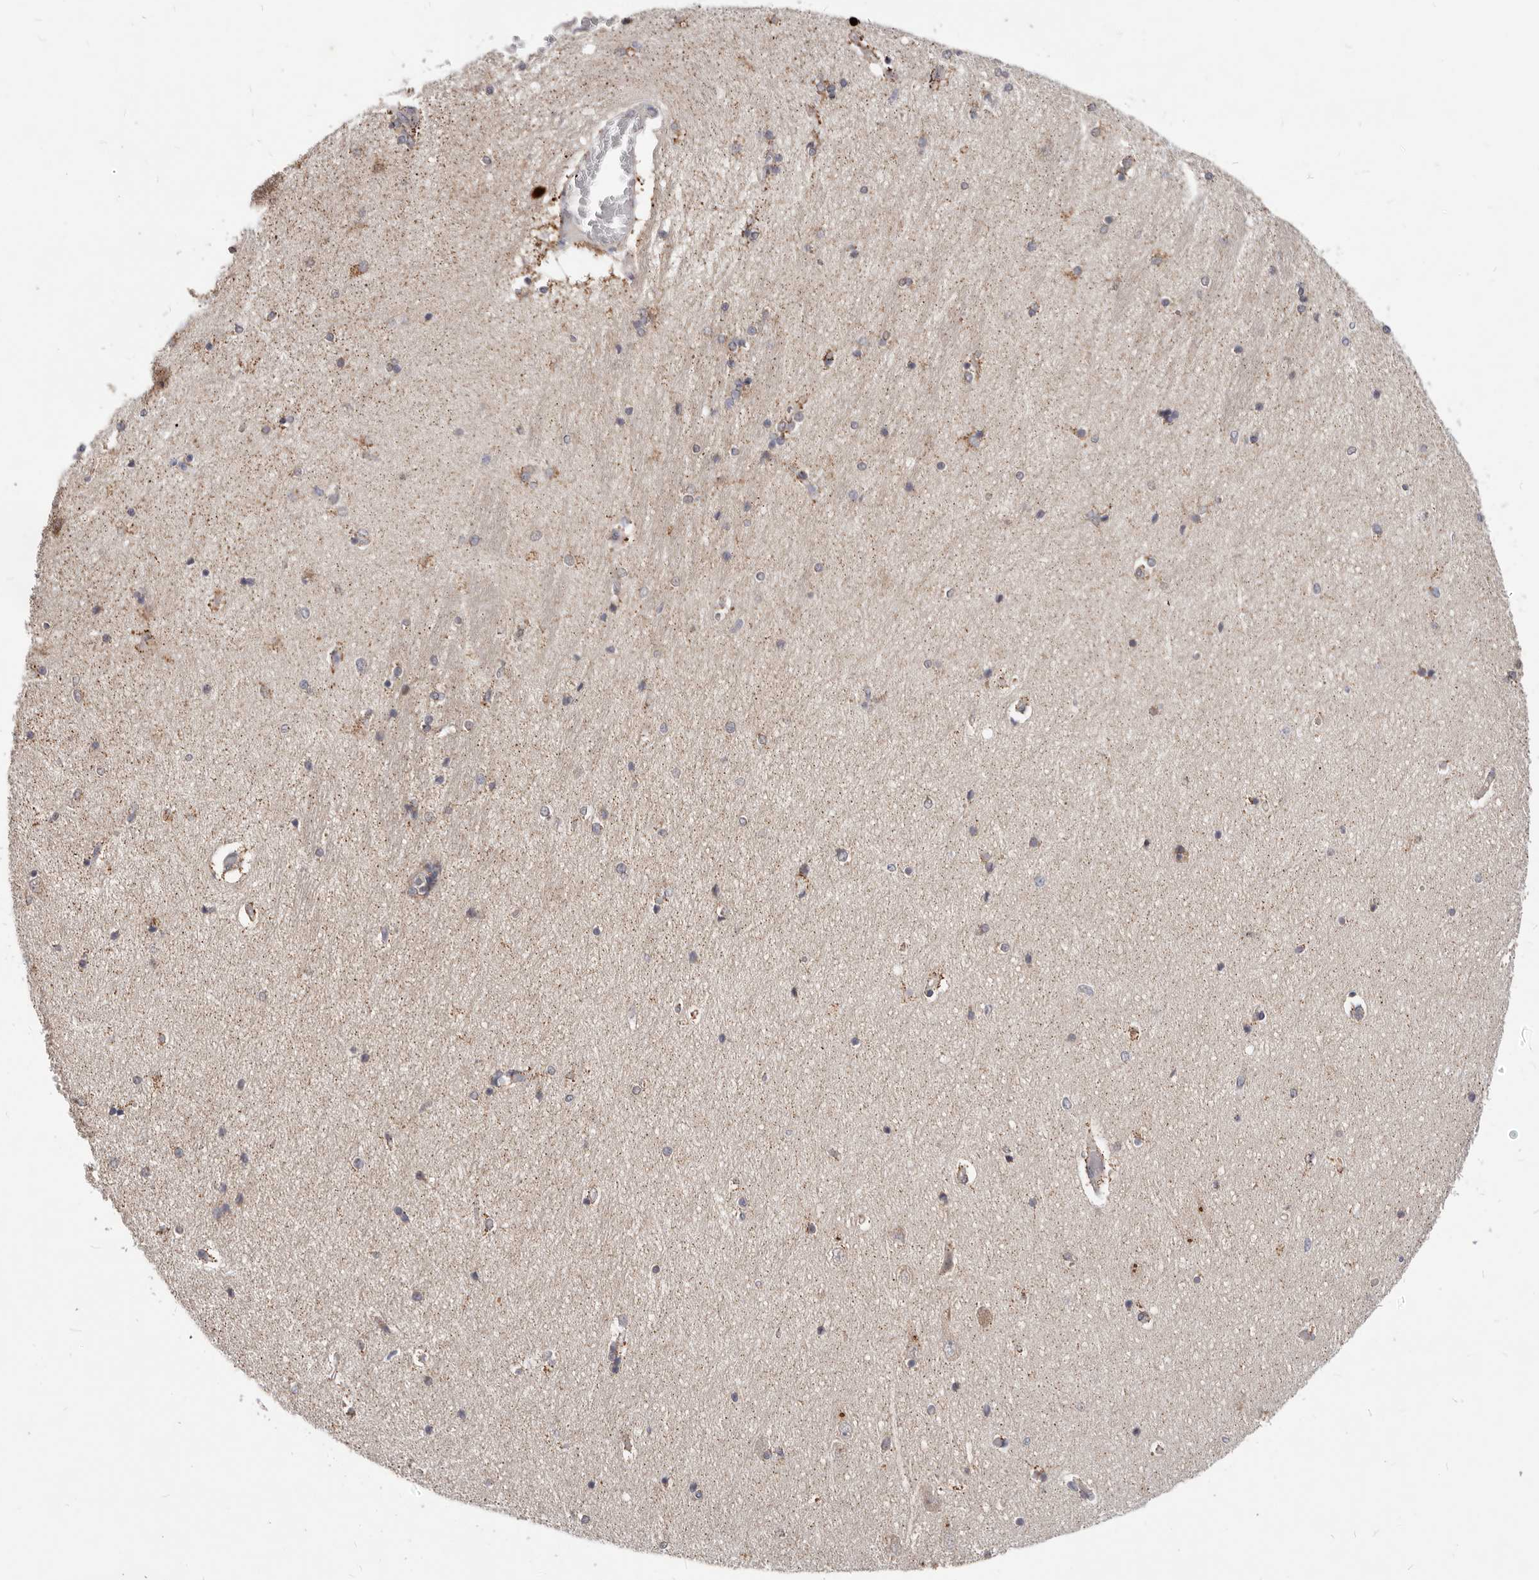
{"staining": {"intensity": "moderate", "quantity": "<25%", "location": "cytoplasmic/membranous"}, "tissue": "hippocampus", "cell_type": "Glial cells", "image_type": "normal", "snomed": [{"axis": "morphology", "description": "Normal tissue, NOS"}, {"axis": "topography", "description": "Hippocampus"}], "caption": "Immunohistochemical staining of normal hippocampus displays moderate cytoplasmic/membranous protein staining in about <25% of glial cells.", "gene": "WDR77", "patient": {"sex": "female", "age": 54}}